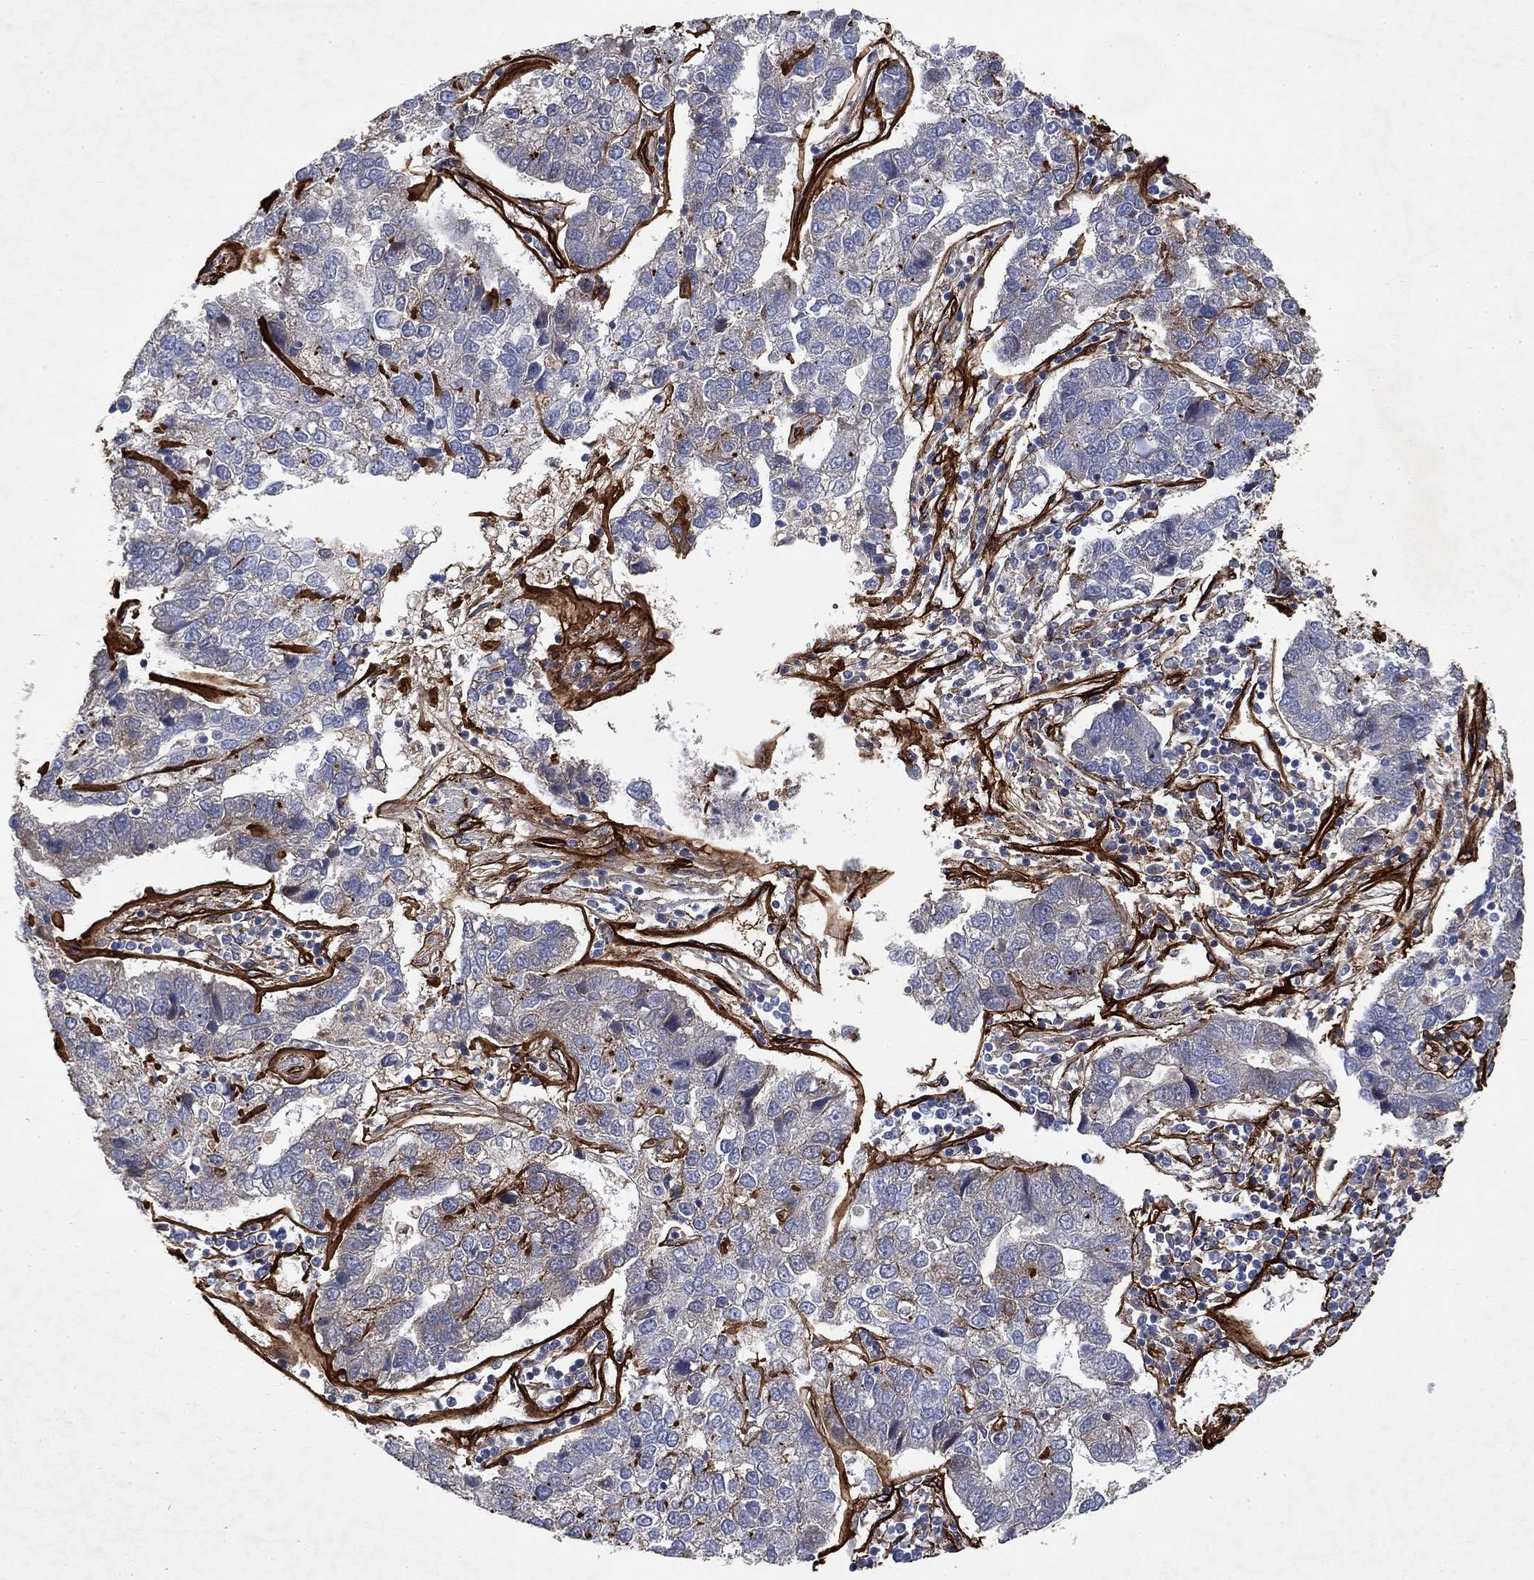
{"staining": {"intensity": "weak", "quantity": "<25%", "location": "cytoplasmic/membranous"}, "tissue": "pancreatic cancer", "cell_type": "Tumor cells", "image_type": "cancer", "snomed": [{"axis": "morphology", "description": "Adenocarcinoma, NOS"}, {"axis": "topography", "description": "Pancreas"}], "caption": "DAB immunohistochemical staining of adenocarcinoma (pancreatic) displays no significant expression in tumor cells. (DAB IHC visualized using brightfield microscopy, high magnification).", "gene": "COL4A2", "patient": {"sex": "female", "age": 61}}